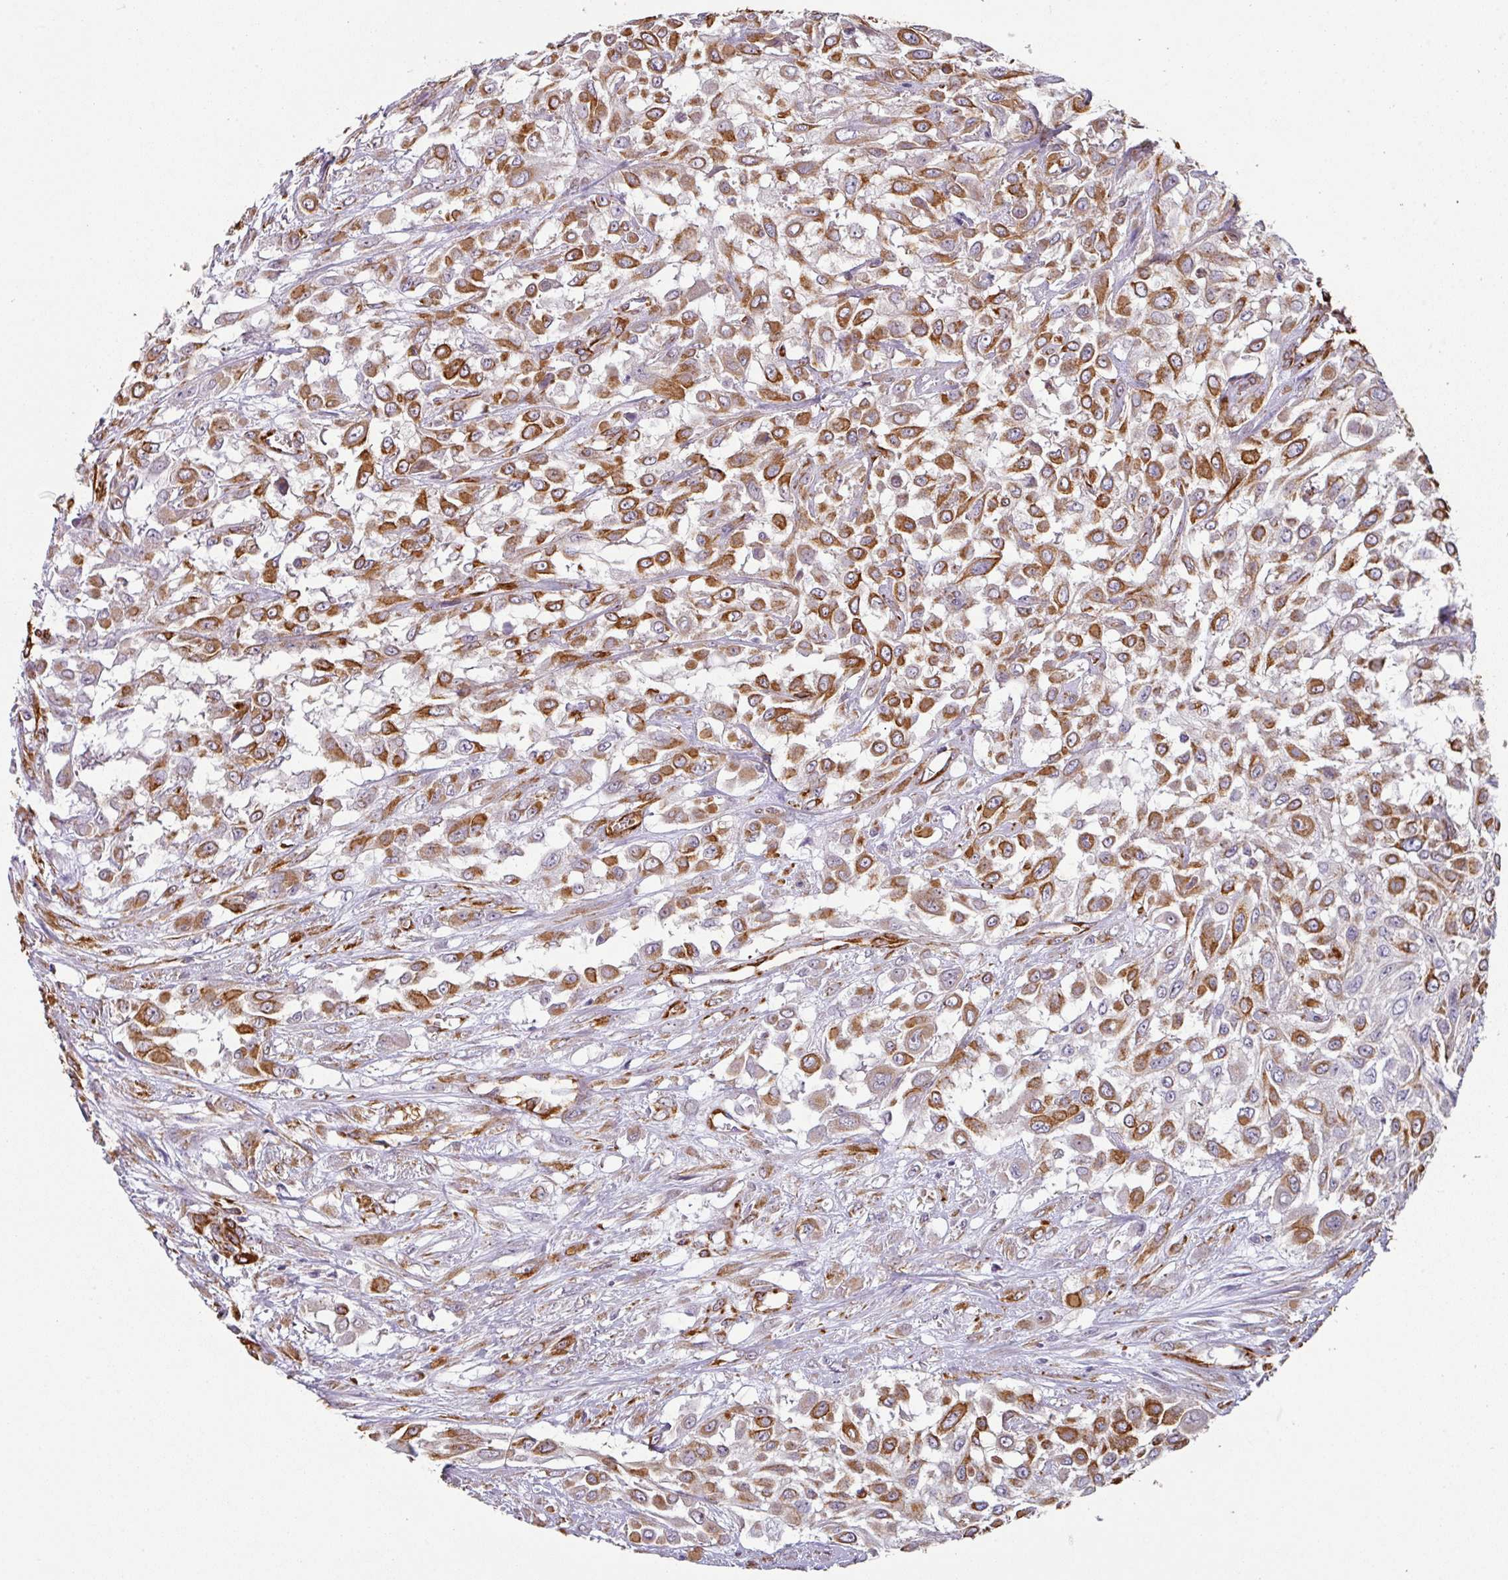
{"staining": {"intensity": "strong", "quantity": ">75%", "location": "cytoplasmic/membranous"}, "tissue": "urothelial cancer", "cell_type": "Tumor cells", "image_type": "cancer", "snomed": [{"axis": "morphology", "description": "Urothelial carcinoma, High grade"}, {"axis": "topography", "description": "Urinary bladder"}], "caption": "This image reveals urothelial carcinoma (high-grade) stained with immunohistochemistry (IHC) to label a protein in brown. The cytoplasmic/membranous of tumor cells show strong positivity for the protein. Nuclei are counter-stained blue.", "gene": "ZNF280C", "patient": {"sex": "male", "age": 57}}